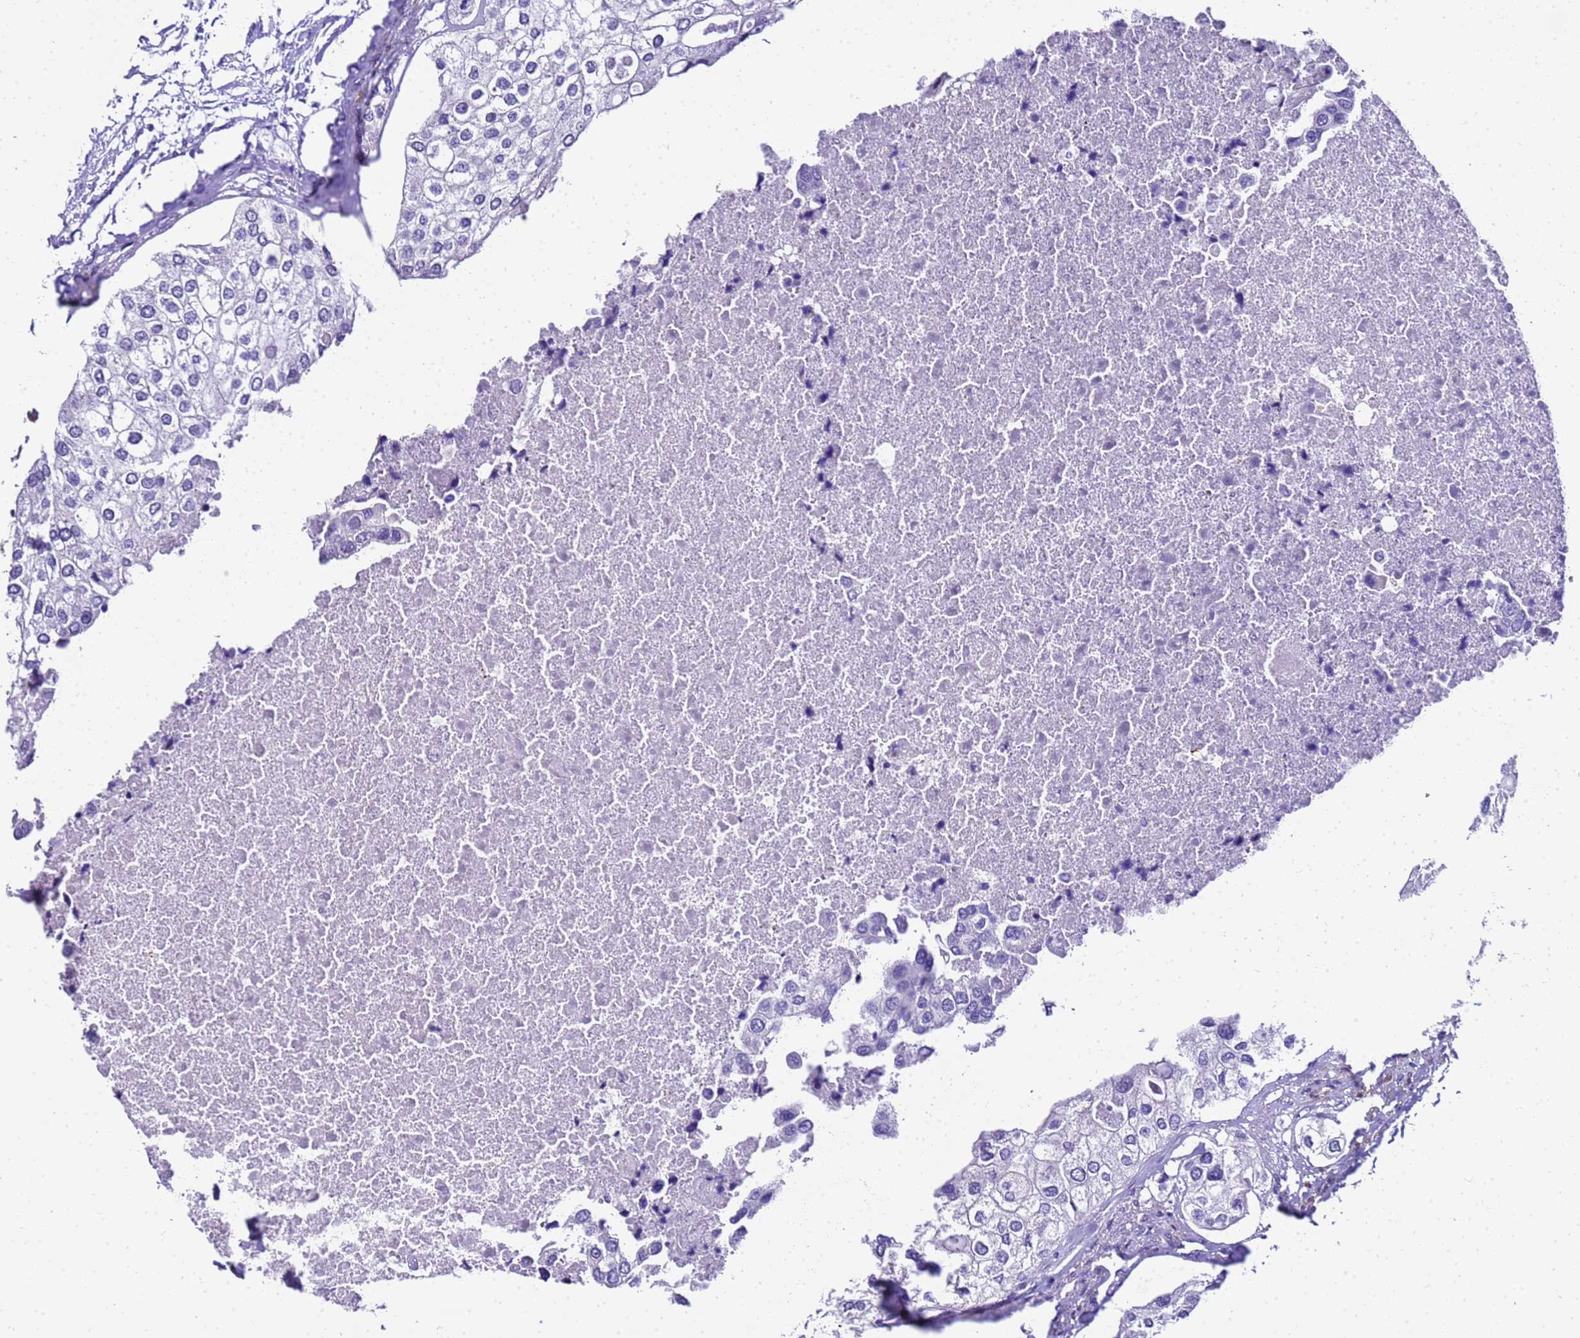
{"staining": {"intensity": "negative", "quantity": "none", "location": "none"}, "tissue": "urothelial cancer", "cell_type": "Tumor cells", "image_type": "cancer", "snomed": [{"axis": "morphology", "description": "Urothelial carcinoma, High grade"}, {"axis": "topography", "description": "Urinary bladder"}], "caption": "Urothelial carcinoma (high-grade) was stained to show a protein in brown. There is no significant staining in tumor cells. Nuclei are stained in blue.", "gene": "HSPB6", "patient": {"sex": "male", "age": 64}}